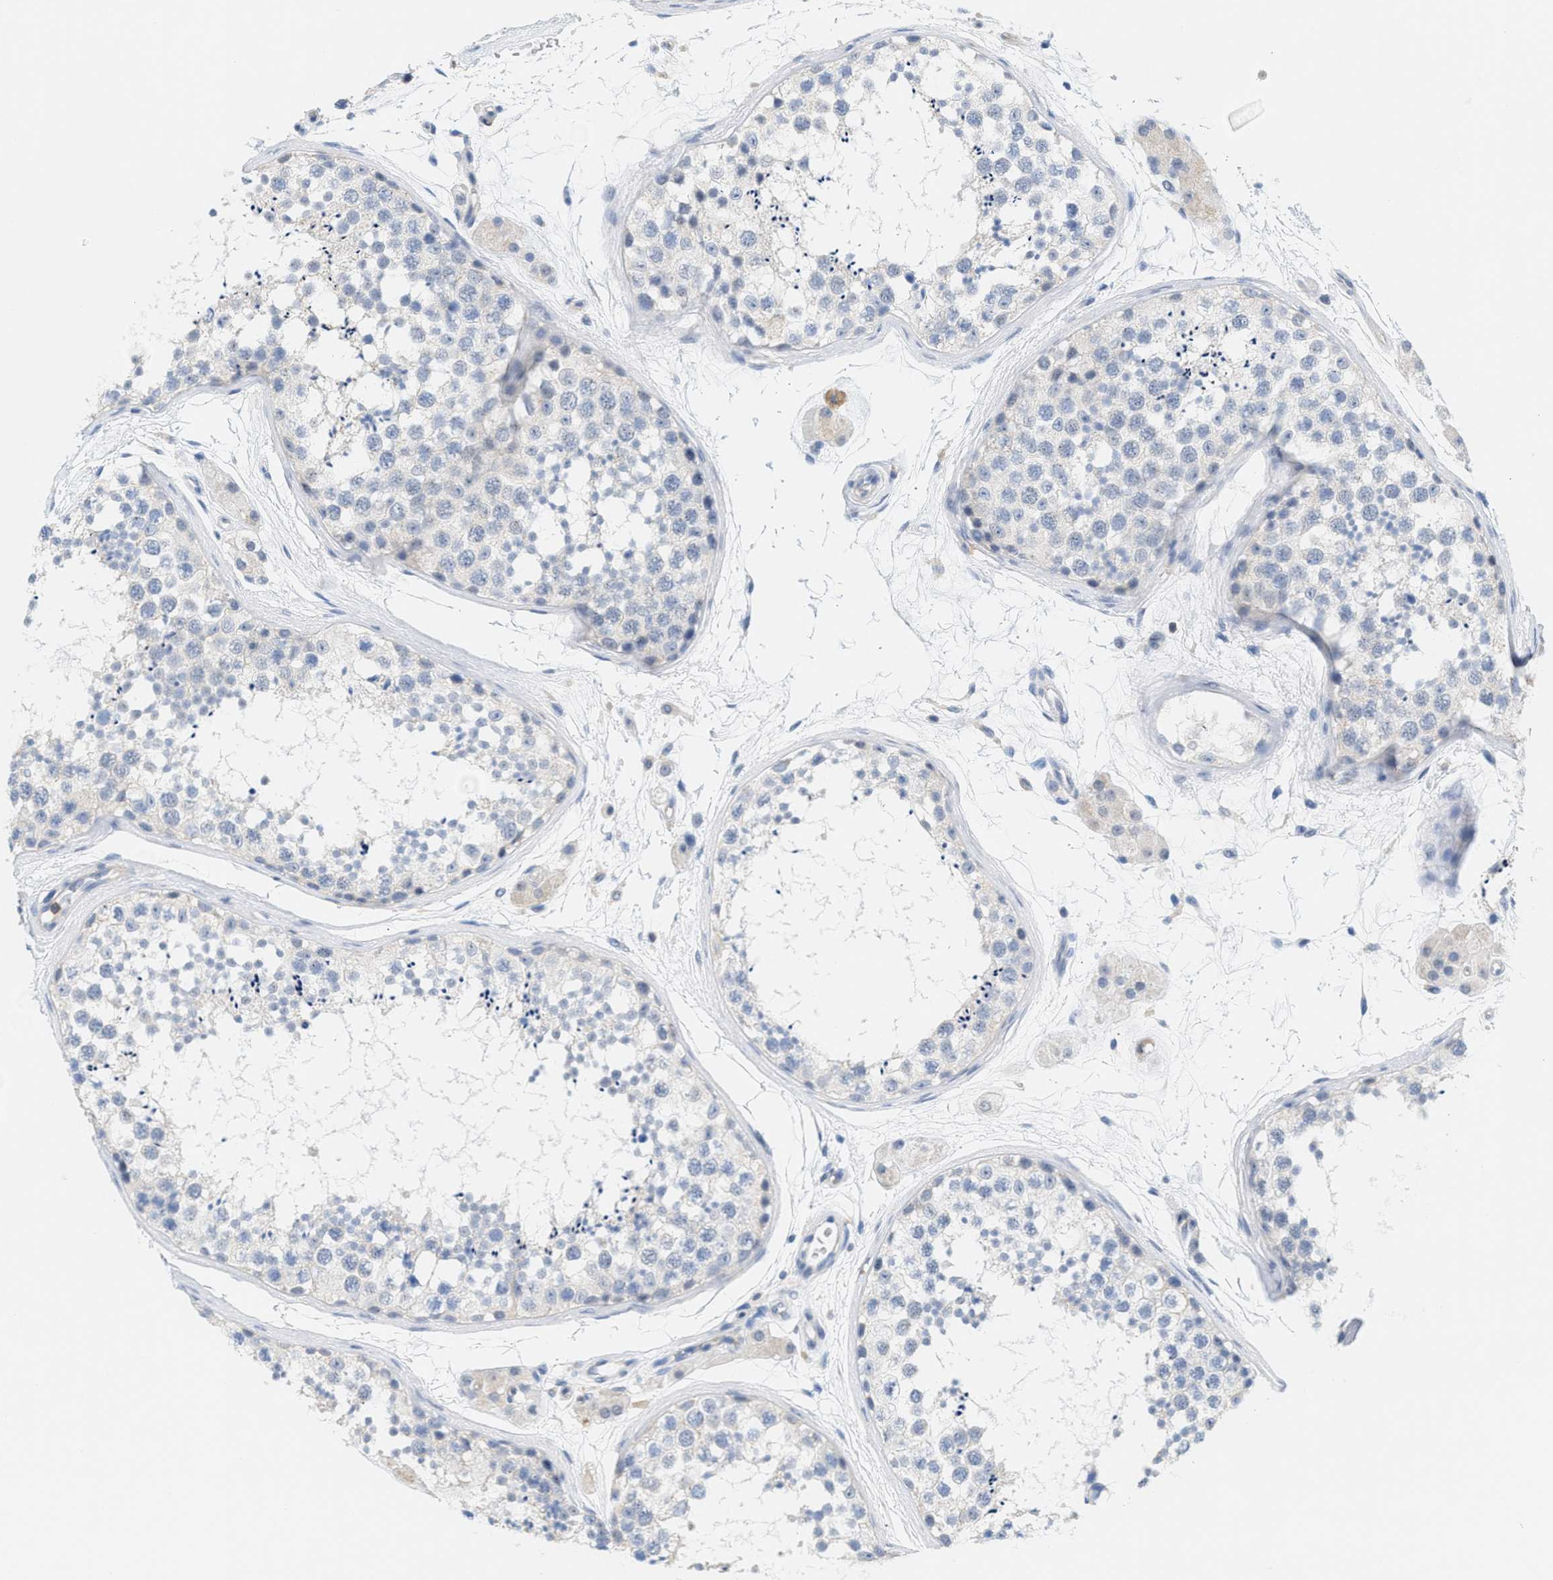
{"staining": {"intensity": "negative", "quantity": "none", "location": "none"}, "tissue": "testis", "cell_type": "Cells in seminiferous ducts", "image_type": "normal", "snomed": [{"axis": "morphology", "description": "Normal tissue, NOS"}, {"axis": "topography", "description": "Testis"}], "caption": "The micrograph displays no staining of cells in seminiferous ducts in benign testis. (DAB (3,3'-diaminobenzidine) immunohistochemistry visualized using brightfield microscopy, high magnification).", "gene": "IL16", "patient": {"sex": "male", "age": 56}}